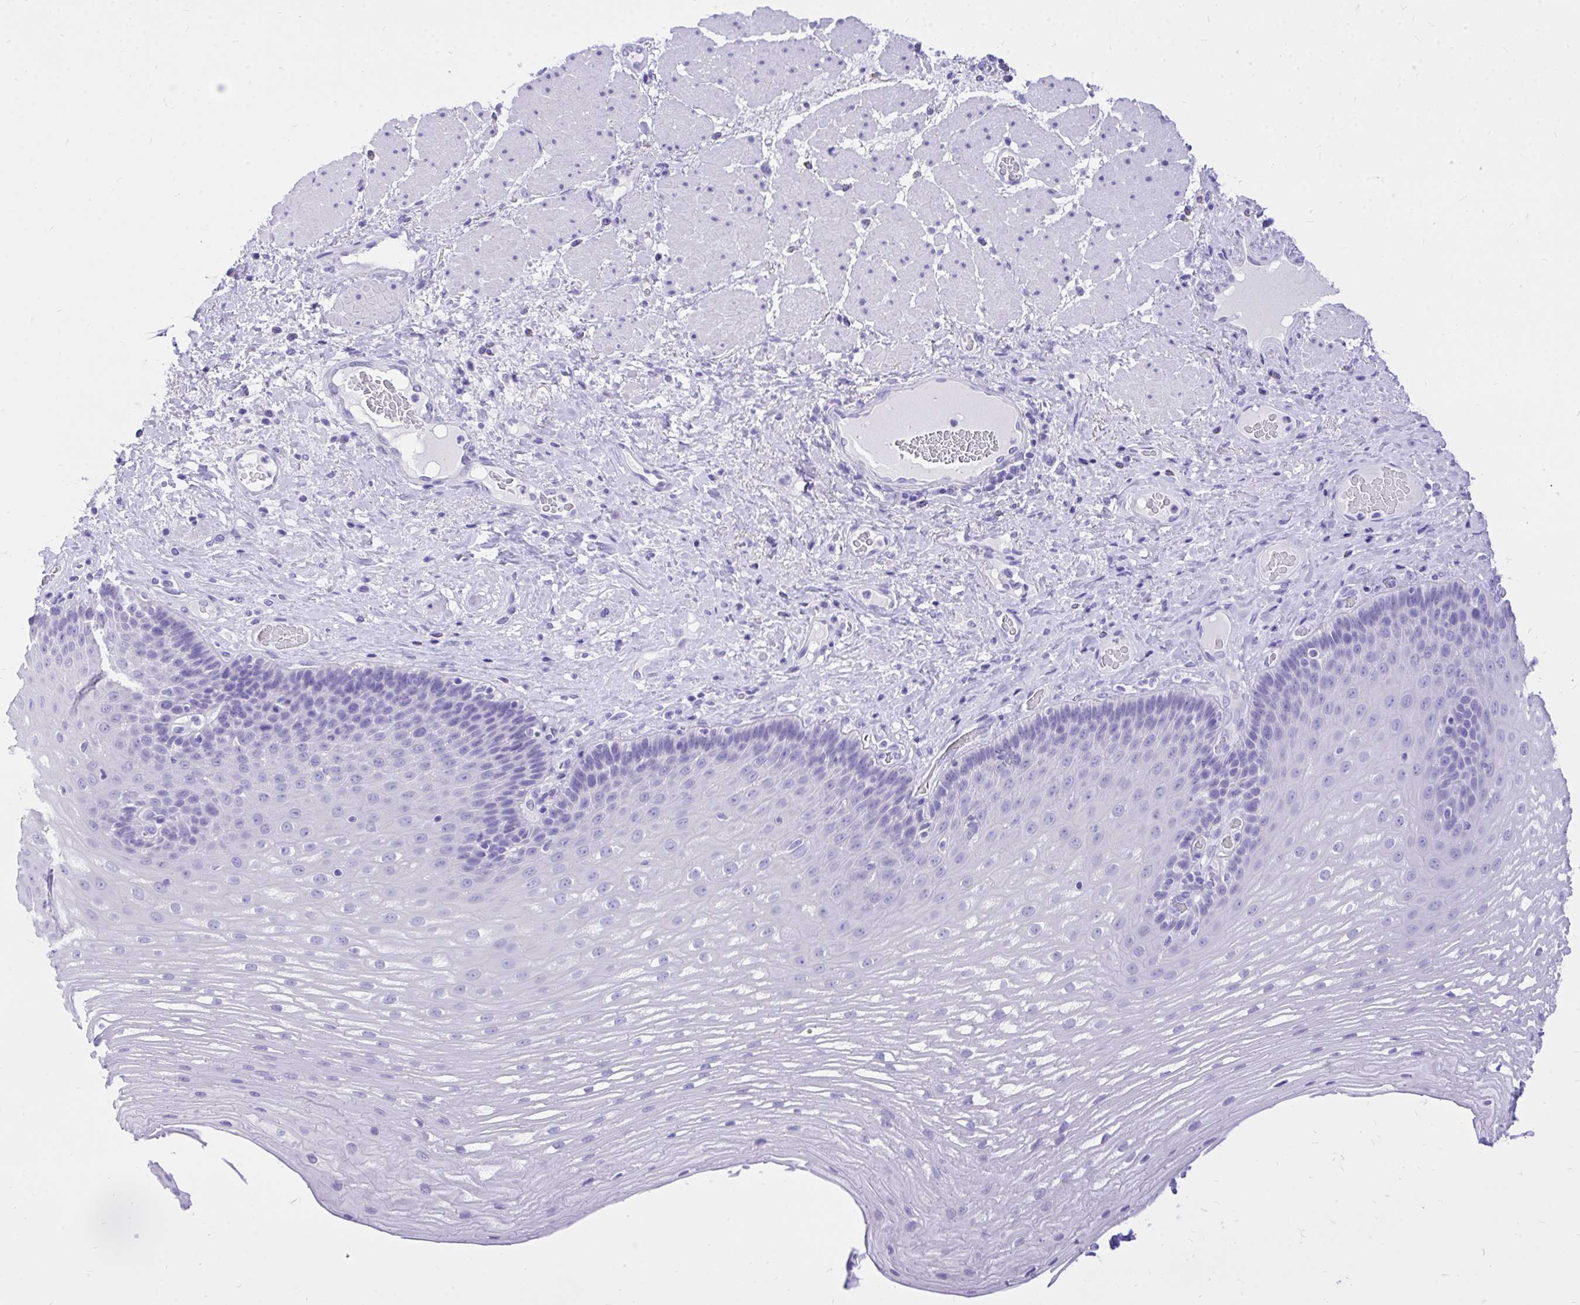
{"staining": {"intensity": "negative", "quantity": "none", "location": "none"}, "tissue": "esophagus", "cell_type": "Squamous epithelial cells", "image_type": "normal", "snomed": [{"axis": "morphology", "description": "Normal tissue, NOS"}, {"axis": "topography", "description": "Esophagus"}], "caption": "IHC micrograph of normal esophagus stained for a protein (brown), which reveals no expression in squamous epithelial cells. Brightfield microscopy of immunohistochemistry (IHC) stained with DAB (brown) and hematoxylin (blue), captured at high magnification.", "gene": "MON1A", "patient": {"sex": "male", "age": 62}}